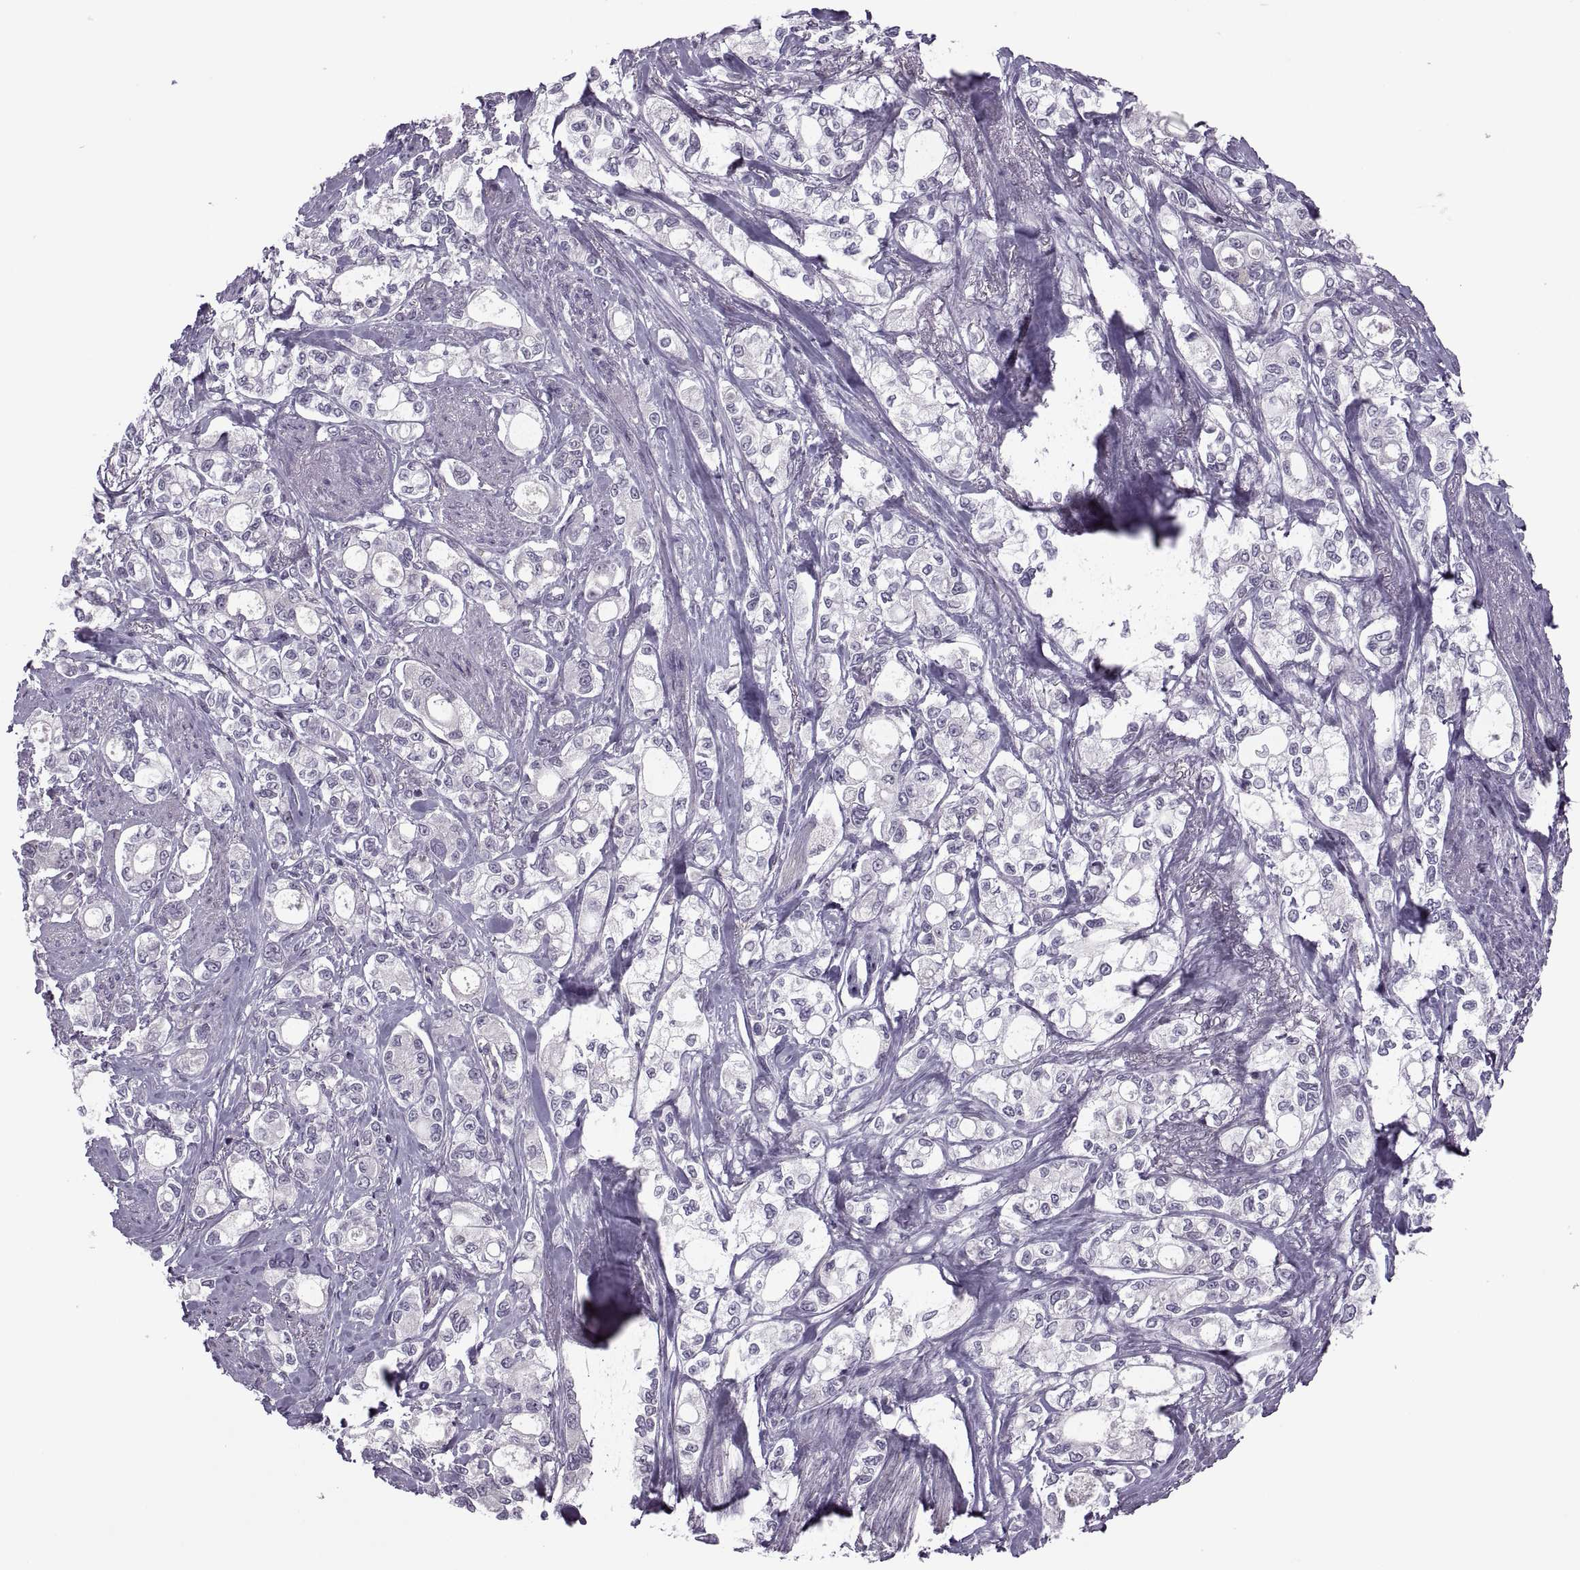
{"staining": {"intensity": "negative", "quantity": "none", "location": "none"}, "tissue": "stomach cancer", "cell_type": "Tumor cells", "image_type": "cancer", "snomed": [{"axis": "morphology", "description": "Adenocarcinoma, NOS"}, {"axis": "topography", "description": "Stomach"}], "caption": "DAB (3,3'-diaminobenzidine) immunohistochemical staining of human stomach cancer (adenocarcinoma) reveals no significant expression in tumor cells. (DAB immunohistochemistry, high magnification).", "gene": "ODF3", "patient": {"sex": "male", "age": 63}}